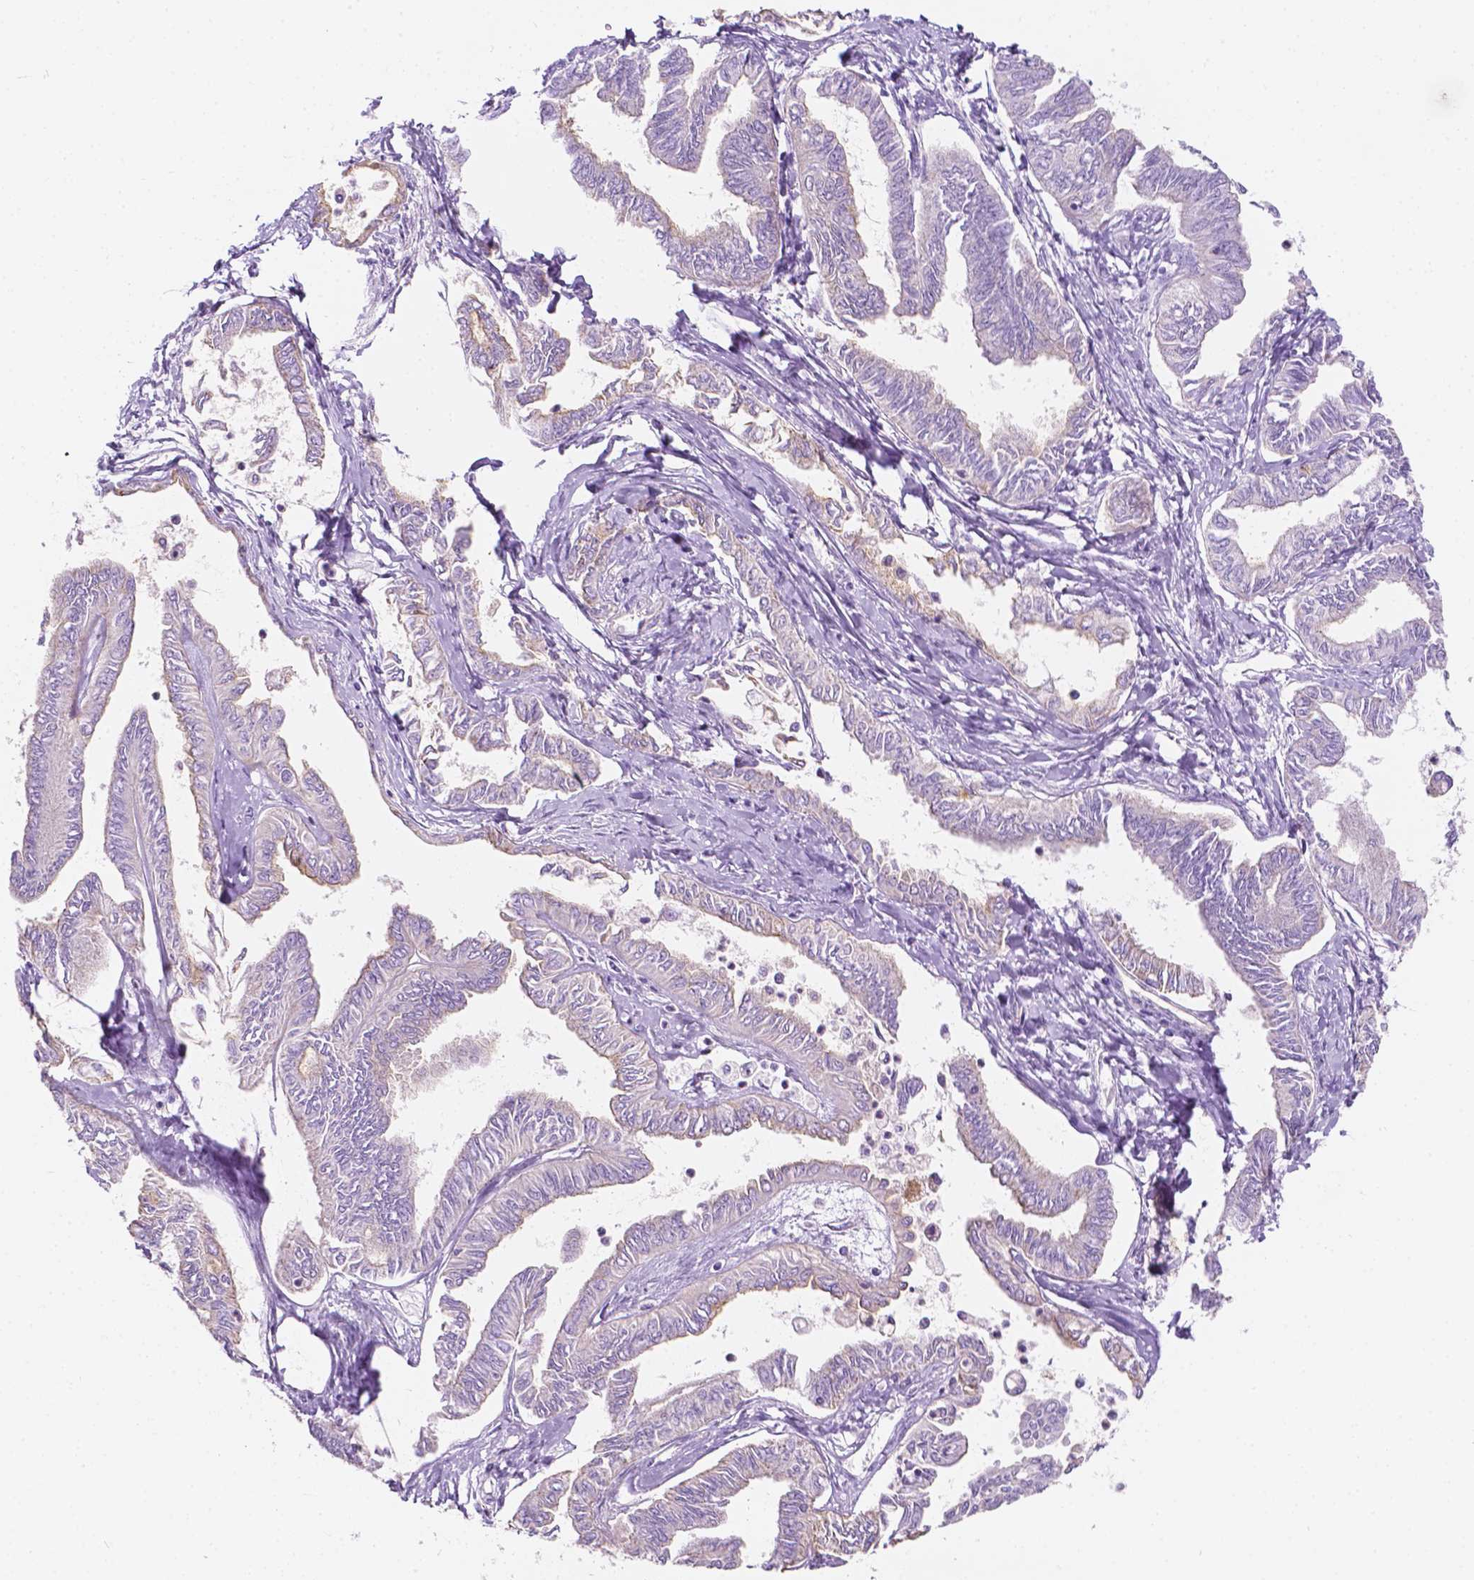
{"staining": {"intensity": "weak", "quantity": "25%-75%", "location": "cytoplasmic/membranous"}, "tissue": "ovarian cancer", "cell_type": "Tumor cells", "image_type": "cancer", "snomed": [{"axis": "morphology", "description": "Carcinoma, endometroid"}, {"axis": "topography", "description": "Ovary"}], "caption": "High-power microscopy captured an immunohistochemistry (IHC) histopathology image of ovarian cancer (endometroid carcinoma), revealing weak cytoplasmic/membranous positivity in approximately 25%-75% of tumor cells. Nuclei are stained in blue.", "gene": "NOS1AP", "patient": {"sex": "female", "age": 70}}